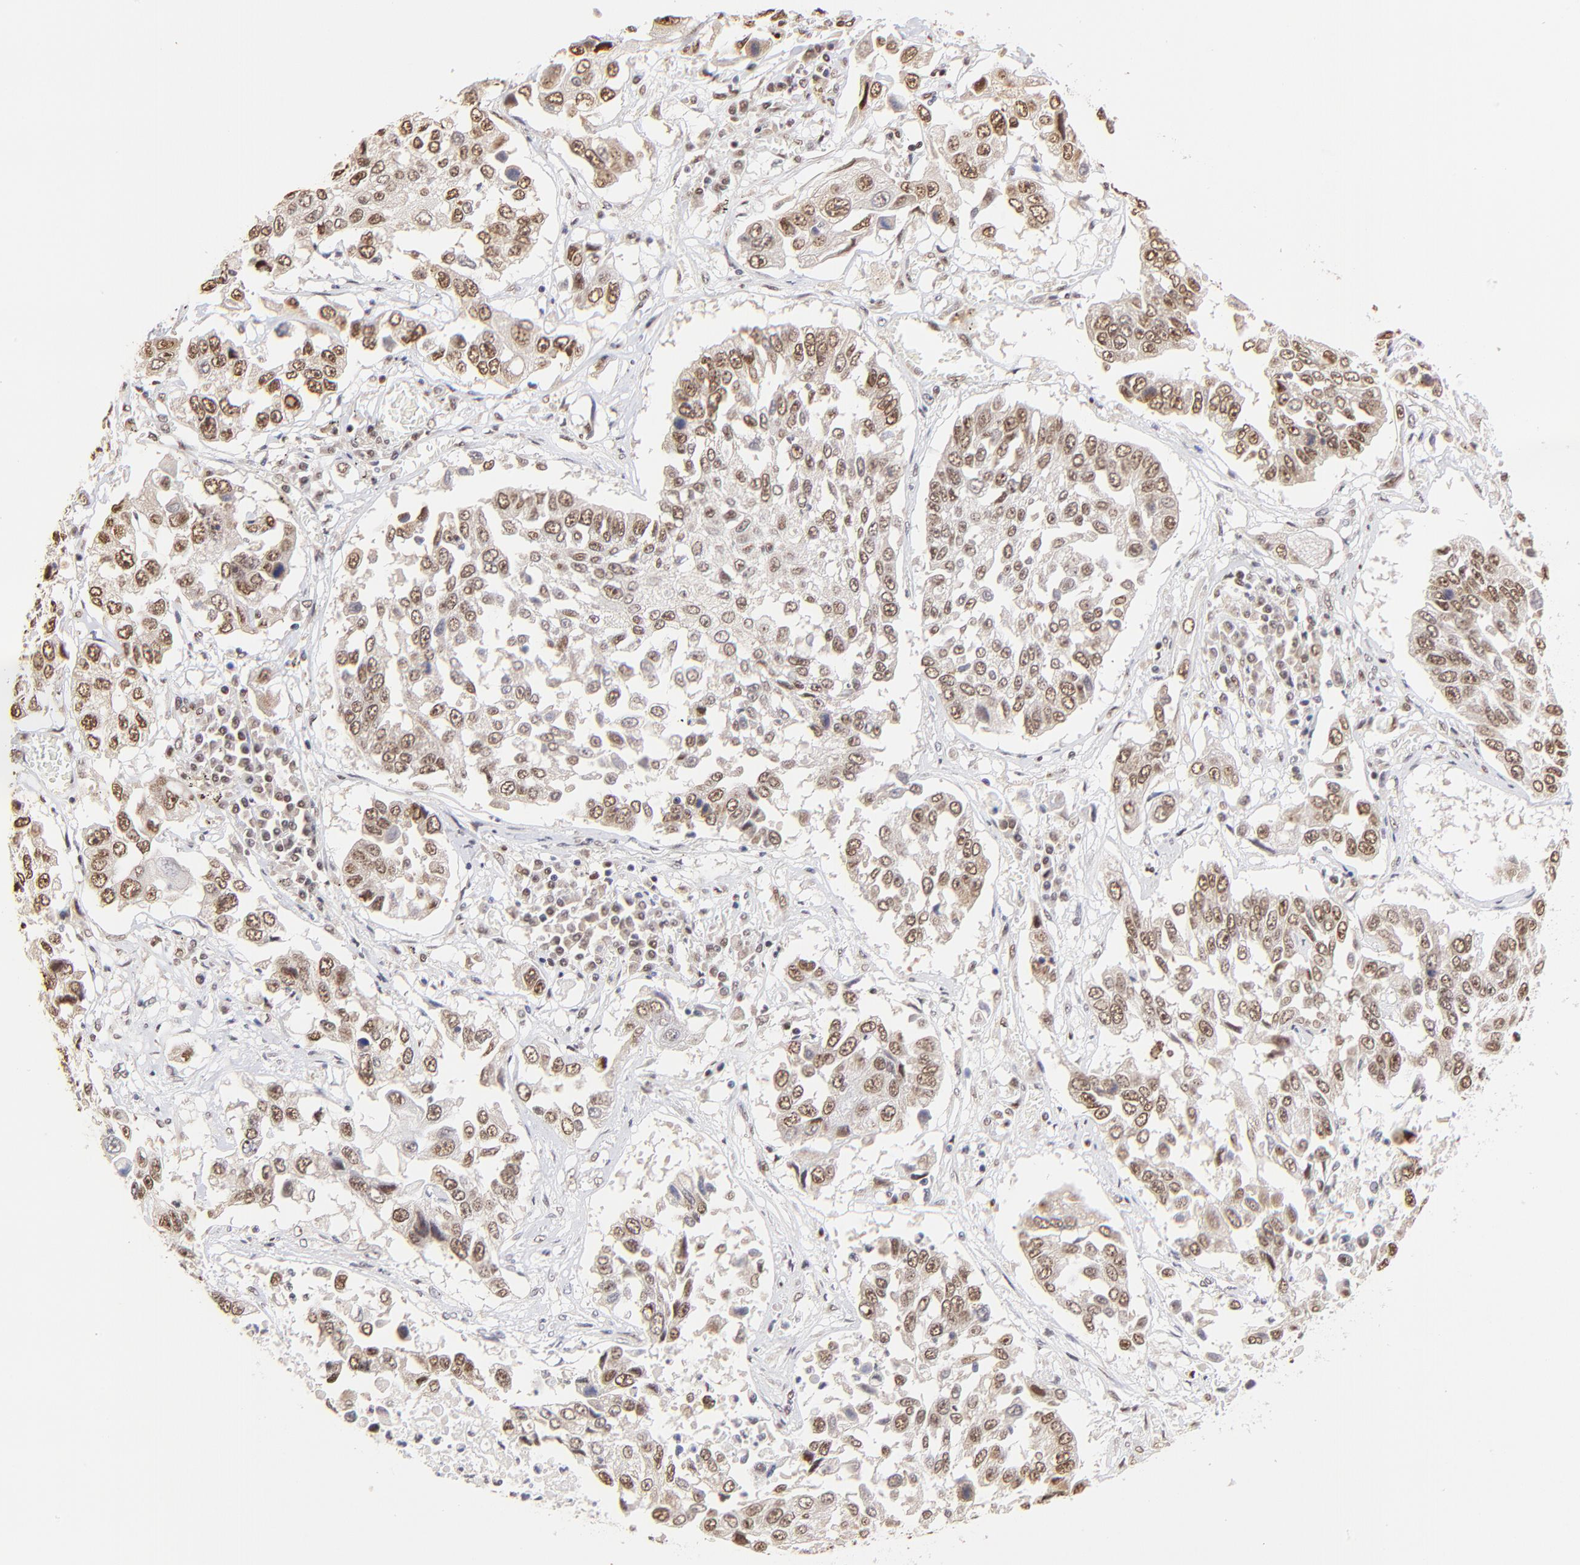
{"staining": {"intensity": "weak", "quantity": ">75%", "location": "nuclear"}, "tissue": "lung cancer", "cell_type": "Tumor cells", "image_type": "cancer", "snomed": [{"axis": "morphology", "description": "Squamous cell carcinoma, NOS"}, {"axis": "topography", "description": "Lung"}], "caption": "This is a histology image of immunohistochemistry staining of lung cancer (squamous cell carcinoma), which shows weak positivity in the nuclear of tumor cells.", "gene": "ZNF670", "patient": {"sex": "male", "age": 71}}